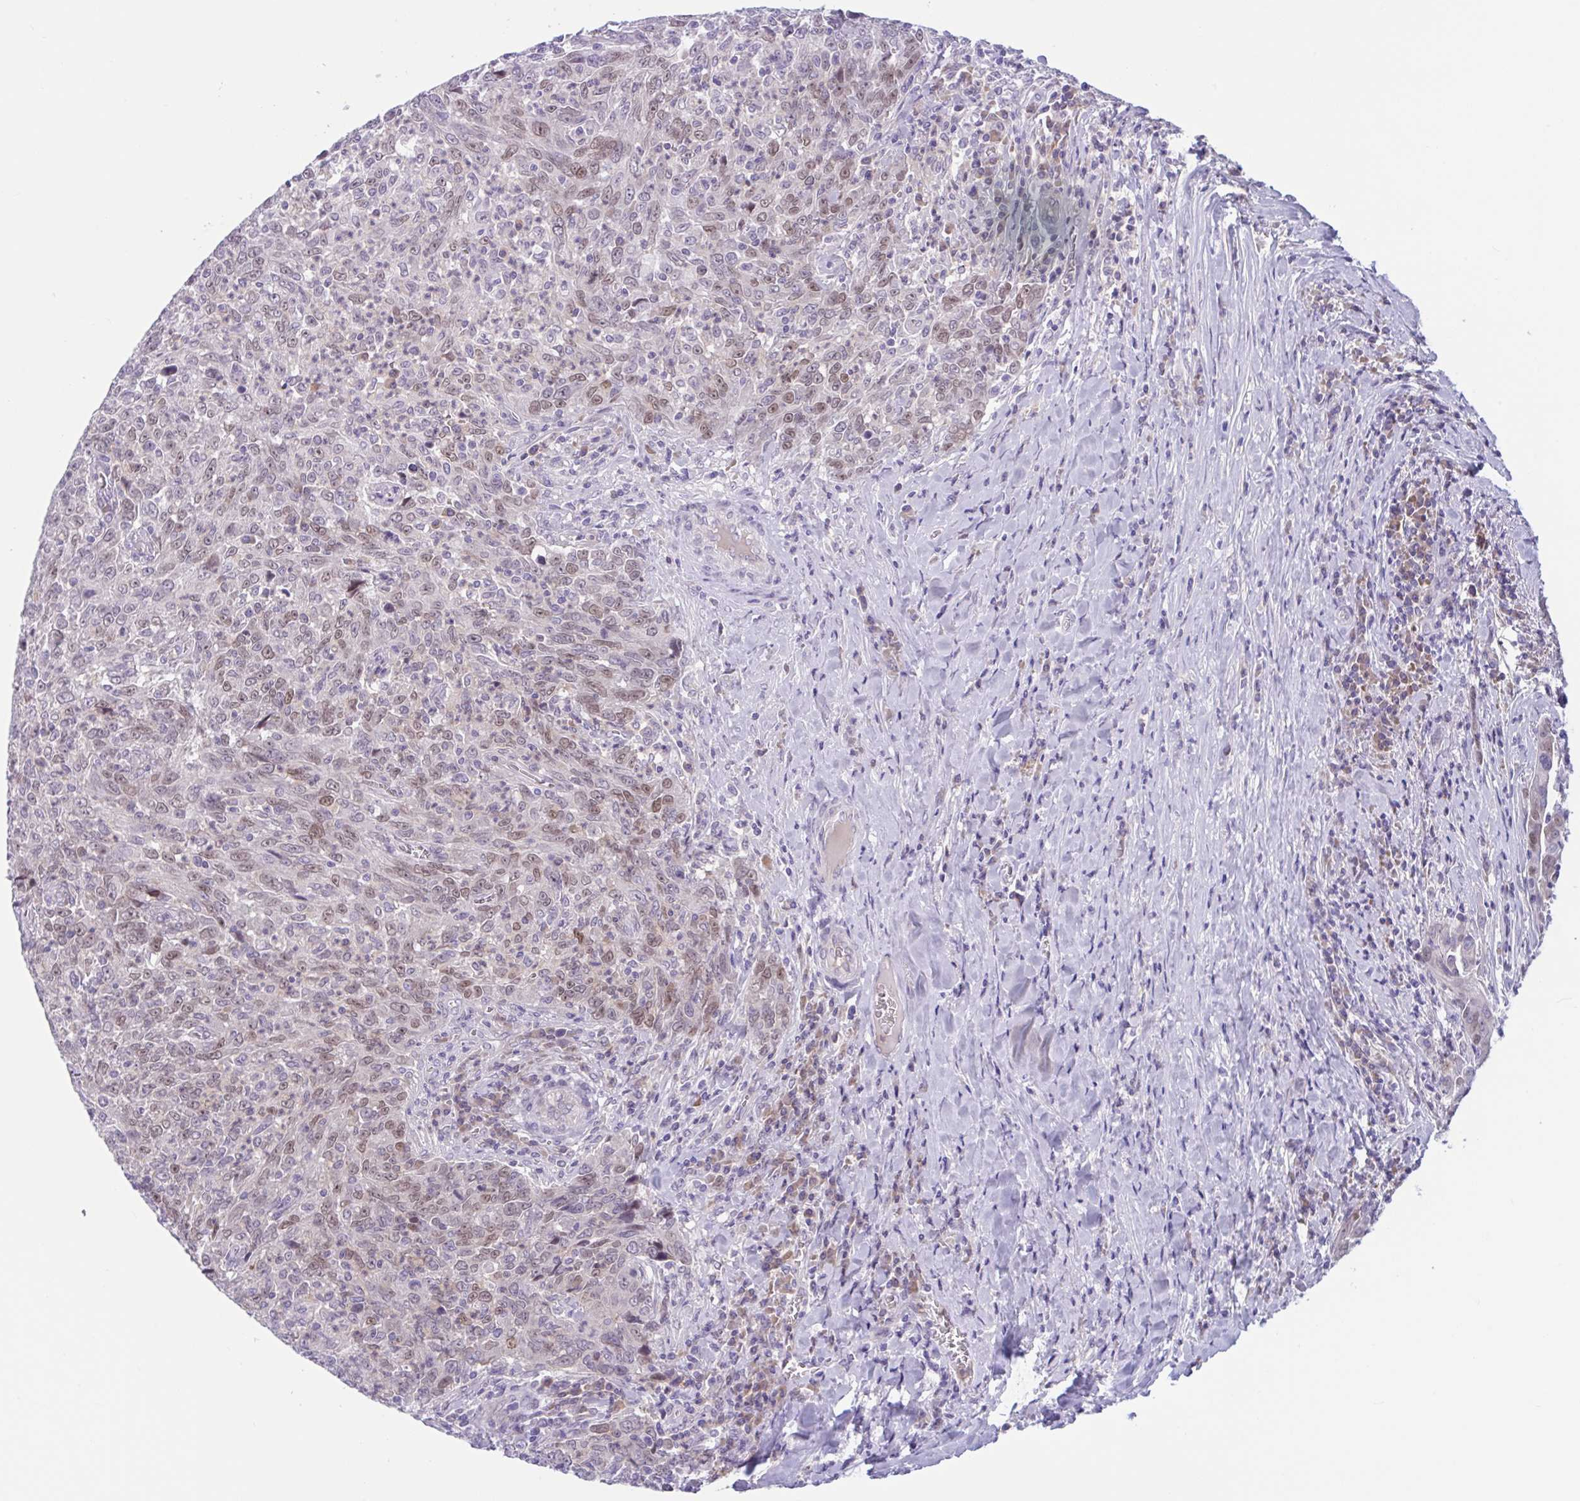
{"staining": {"intensity": "moderate", "quantity": "25%-75%", "location": "nuclear"}, "tissue": "breast cancer", "cell_type": "Tumor cells", "image_type": "cancer", "snomed": [{"axis": "morphology", "description": "Duct carcinoma"}, {"axis": "topography", "description": "Breast"}], "caption": "Human invasive ductal carcinoma (breast) stained with a brown dye shows moderate nuclear positive positivity in about 25%-75% of tumor cells.", "gene": "WNT9B", "patient": {"sex": "female", "age": 50}}